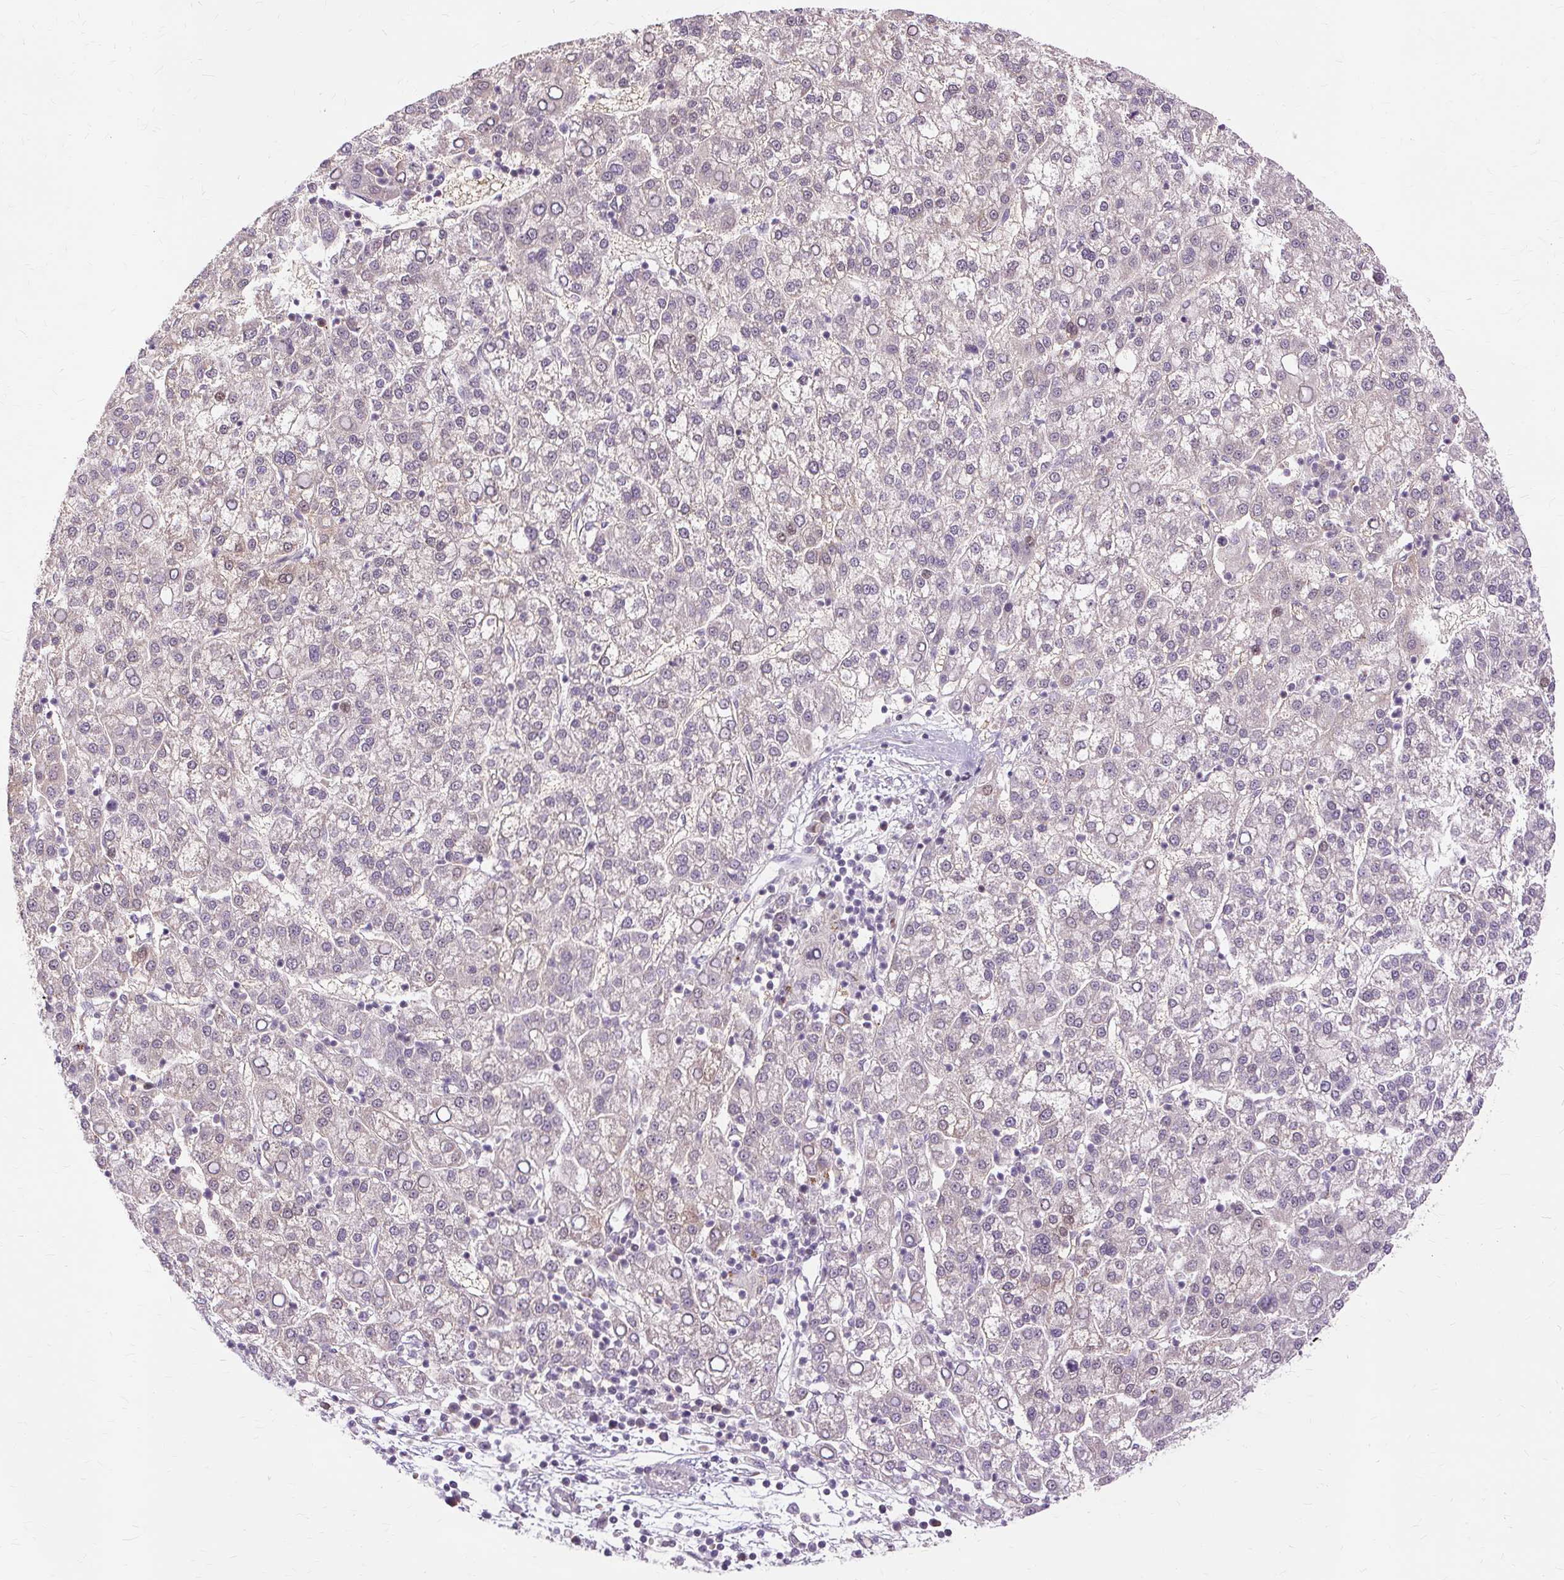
{"staining": {"intensity": "weak", "quantity": "<25%", "location": "nuclear"}, "tissue": "liver cancer", "cell_type": "Tumor cells", "image_type": "cancer", "snomed": [{"axis": "morphology", "description": "Carcinoma, Hepatocellular, NOS"}, {"axis": "topography", "description": "Liver"}], "caption": "Immunohistochemistry photomicrograph of liver cancer stained for a protein (brown), which exhibits no expression in tumor cells.", "gene": "MMACHC", "patient": {"sex": "female", "age": 58}}